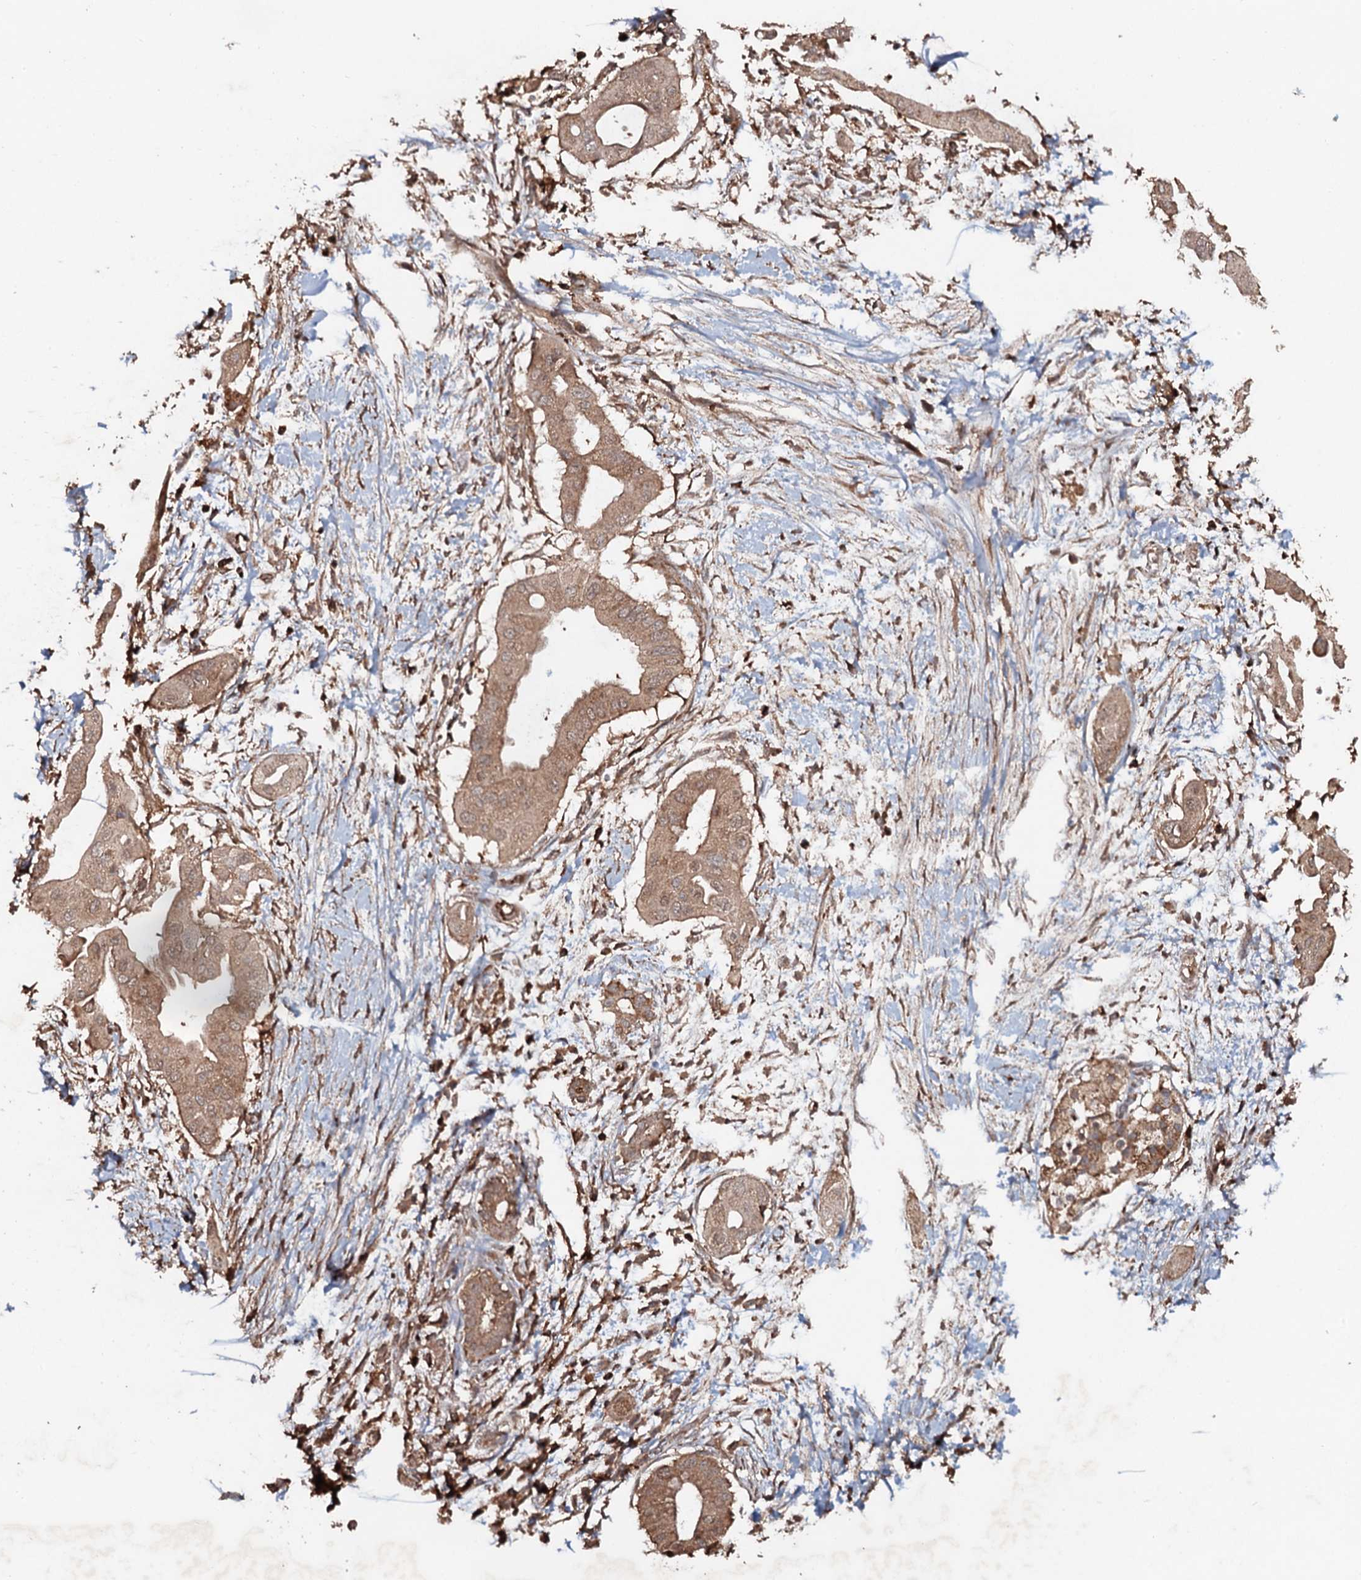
{"staining": {"intensity": "moderate", "quantity": ">75%", "location": "cytoplasmic/membranous"}, "tissue": "pancreatic cancer", "cell_type": "Tumor cells", "image_type": "cancer", "snomed": [{"axis": "morphology", "description": "Adenocarcinoma, NOS"}, {"axis": "topography", "description": "Pancreas"}], "caption": "Human adenocarcinoma (pancreatic) stained for a protein (brown) shows moderate cytoplasmic/membranous positive staining in approximately >75% of tumor cells.", "gene": "ADGRG3", "patient": {"sex": "male", "age": 68}}